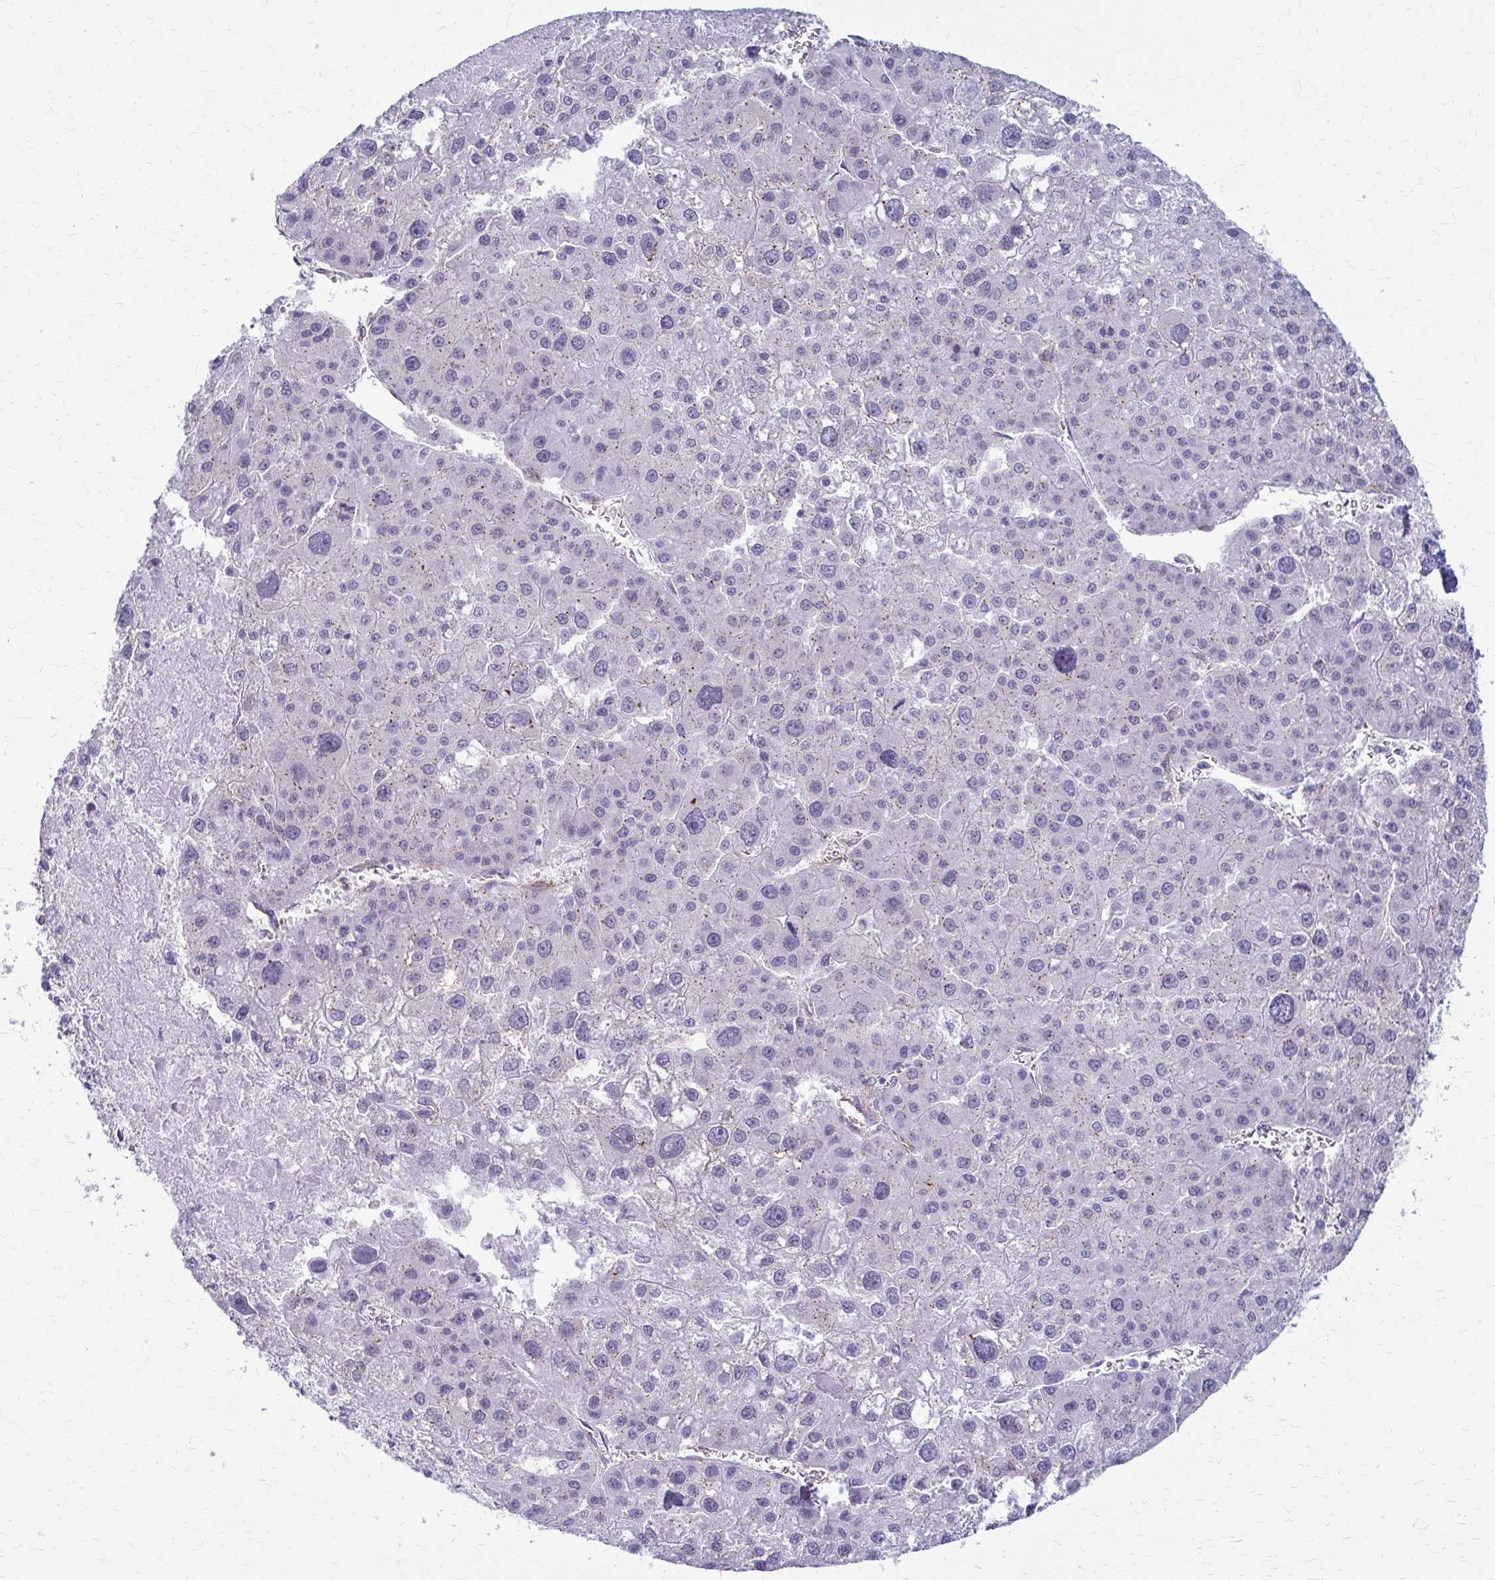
{"staining": {"intensity": "negative", "quantity": "none", "location": "none"}, "tissue": "liver cancer", "cell_type": "Tumor cells", "image_type": "cancer", "snomed": [{"axis": "morphology", "description": "Carcinoma, Hepatocellular, NOS"}, {"axis": "topography", "description": "Liver"}], "caption": "High power microscopy micrograph of an immunohistochemistry micrograph of liver cancer (hepatocellular carcinoma), revealing no significant positivity in tumor cells. (Brightfield microscopy of DAB (3,3'-diaminobenzidine) immunohistochemistry (IHC) at high magnification).", "gene": "DEPP1", "patient": {"sex": "male", "age": 73}}